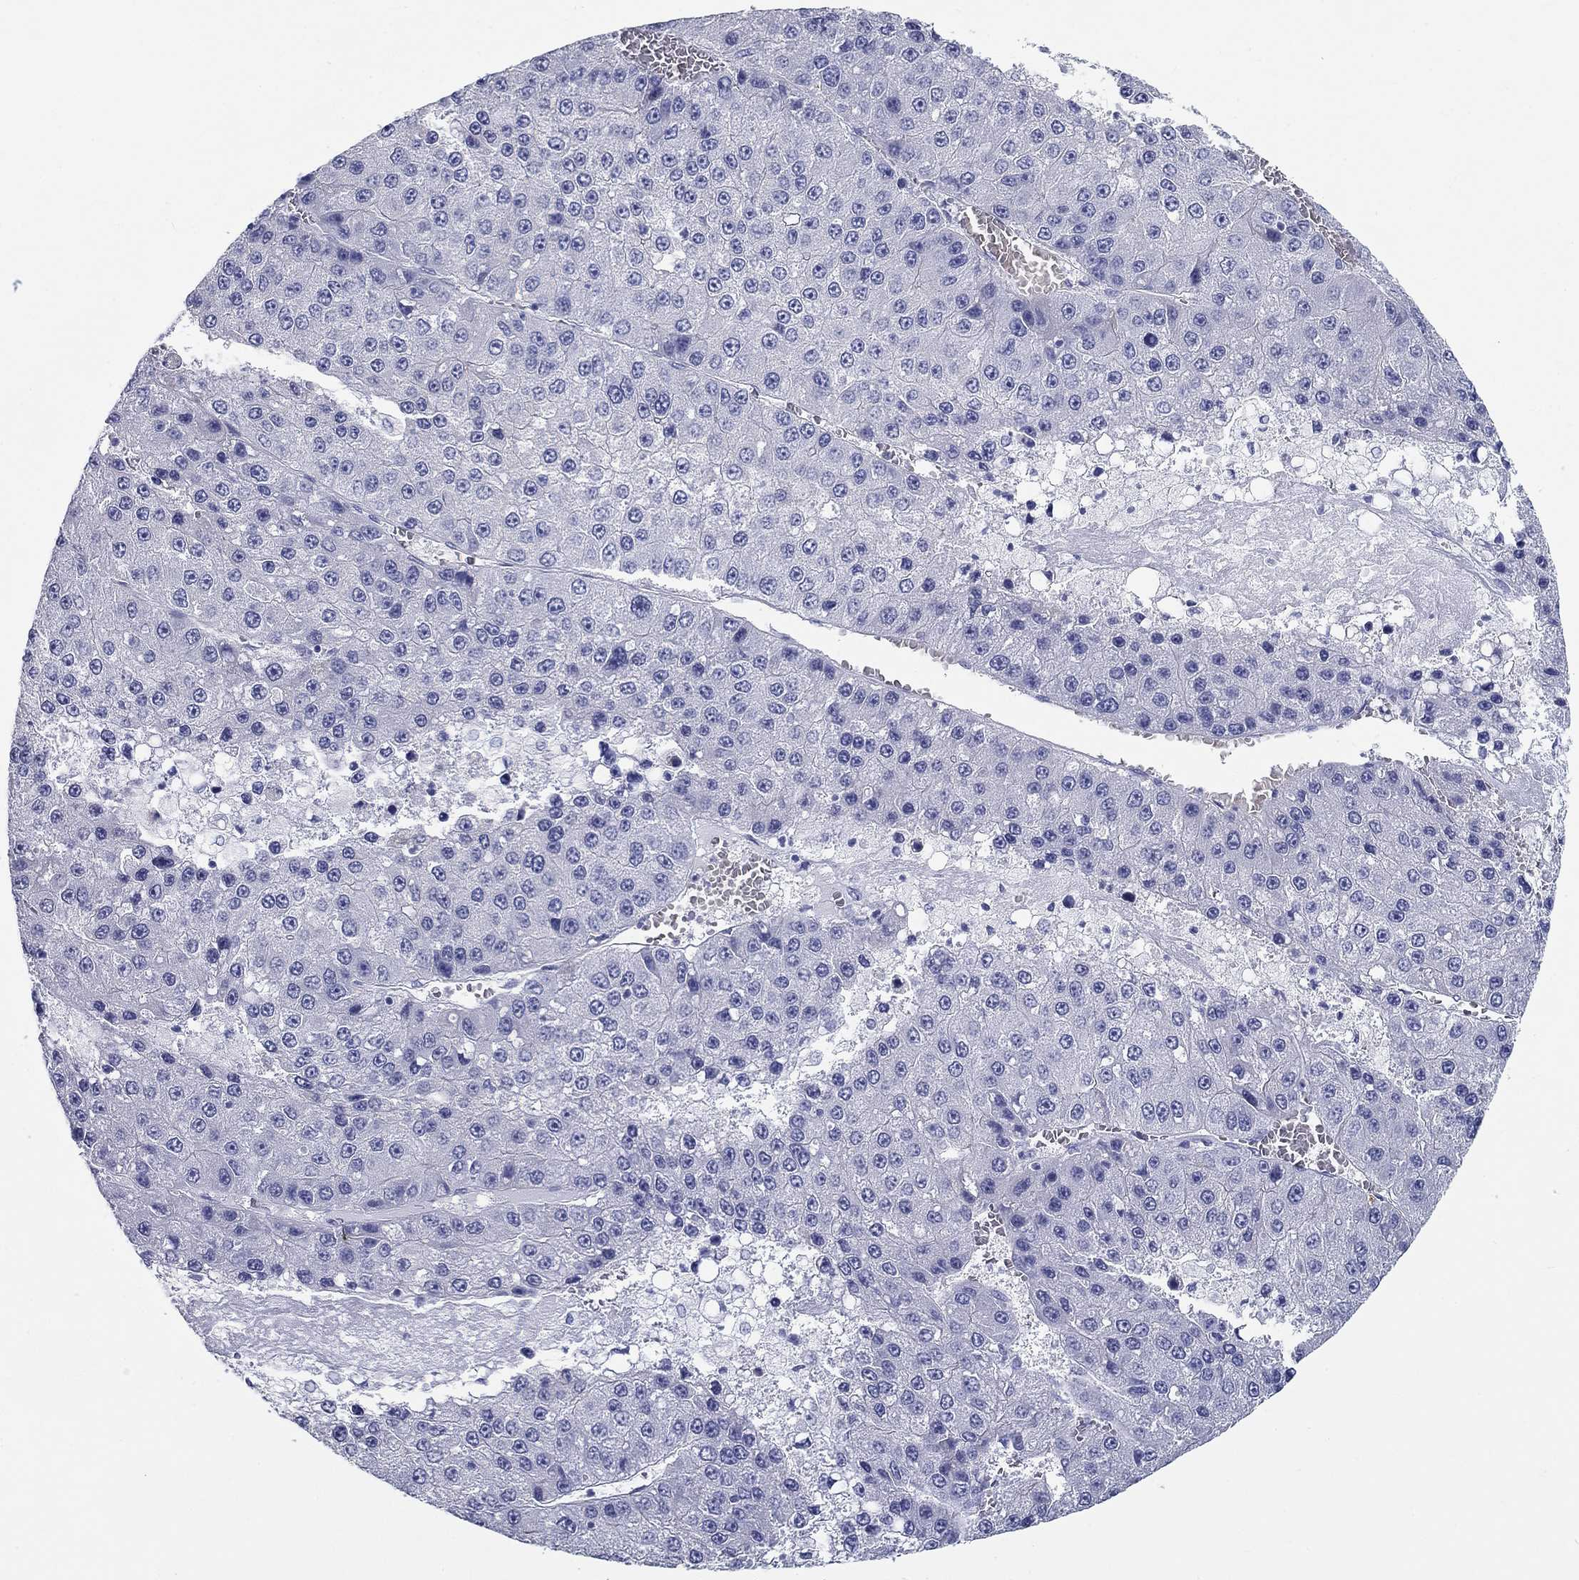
{"staining": {"intensity": "negative", "quantity": "none", "location": "none"}, "tissue": "liver cancer", "cell_type": "Tumor cells", "image_type": "cancer", "snomed": [{"axis": "morphology", "description": "Carcinoma, Hepatocellular, NOS"}, {"axis": "topography", "description": "Liver"}], "caption": "Tumor cells are negative for protein expression in human liver hepatocellular carcinoma. The staining was performed using DAB (3,3'-diaminobenzidine) to visualize the protein expression in brown, while the nuclei were stained in blue with hematoxylin (Magnification: 20x).", "gene": "CD40LG", "patient": {"sex": "female", "age": 73}}